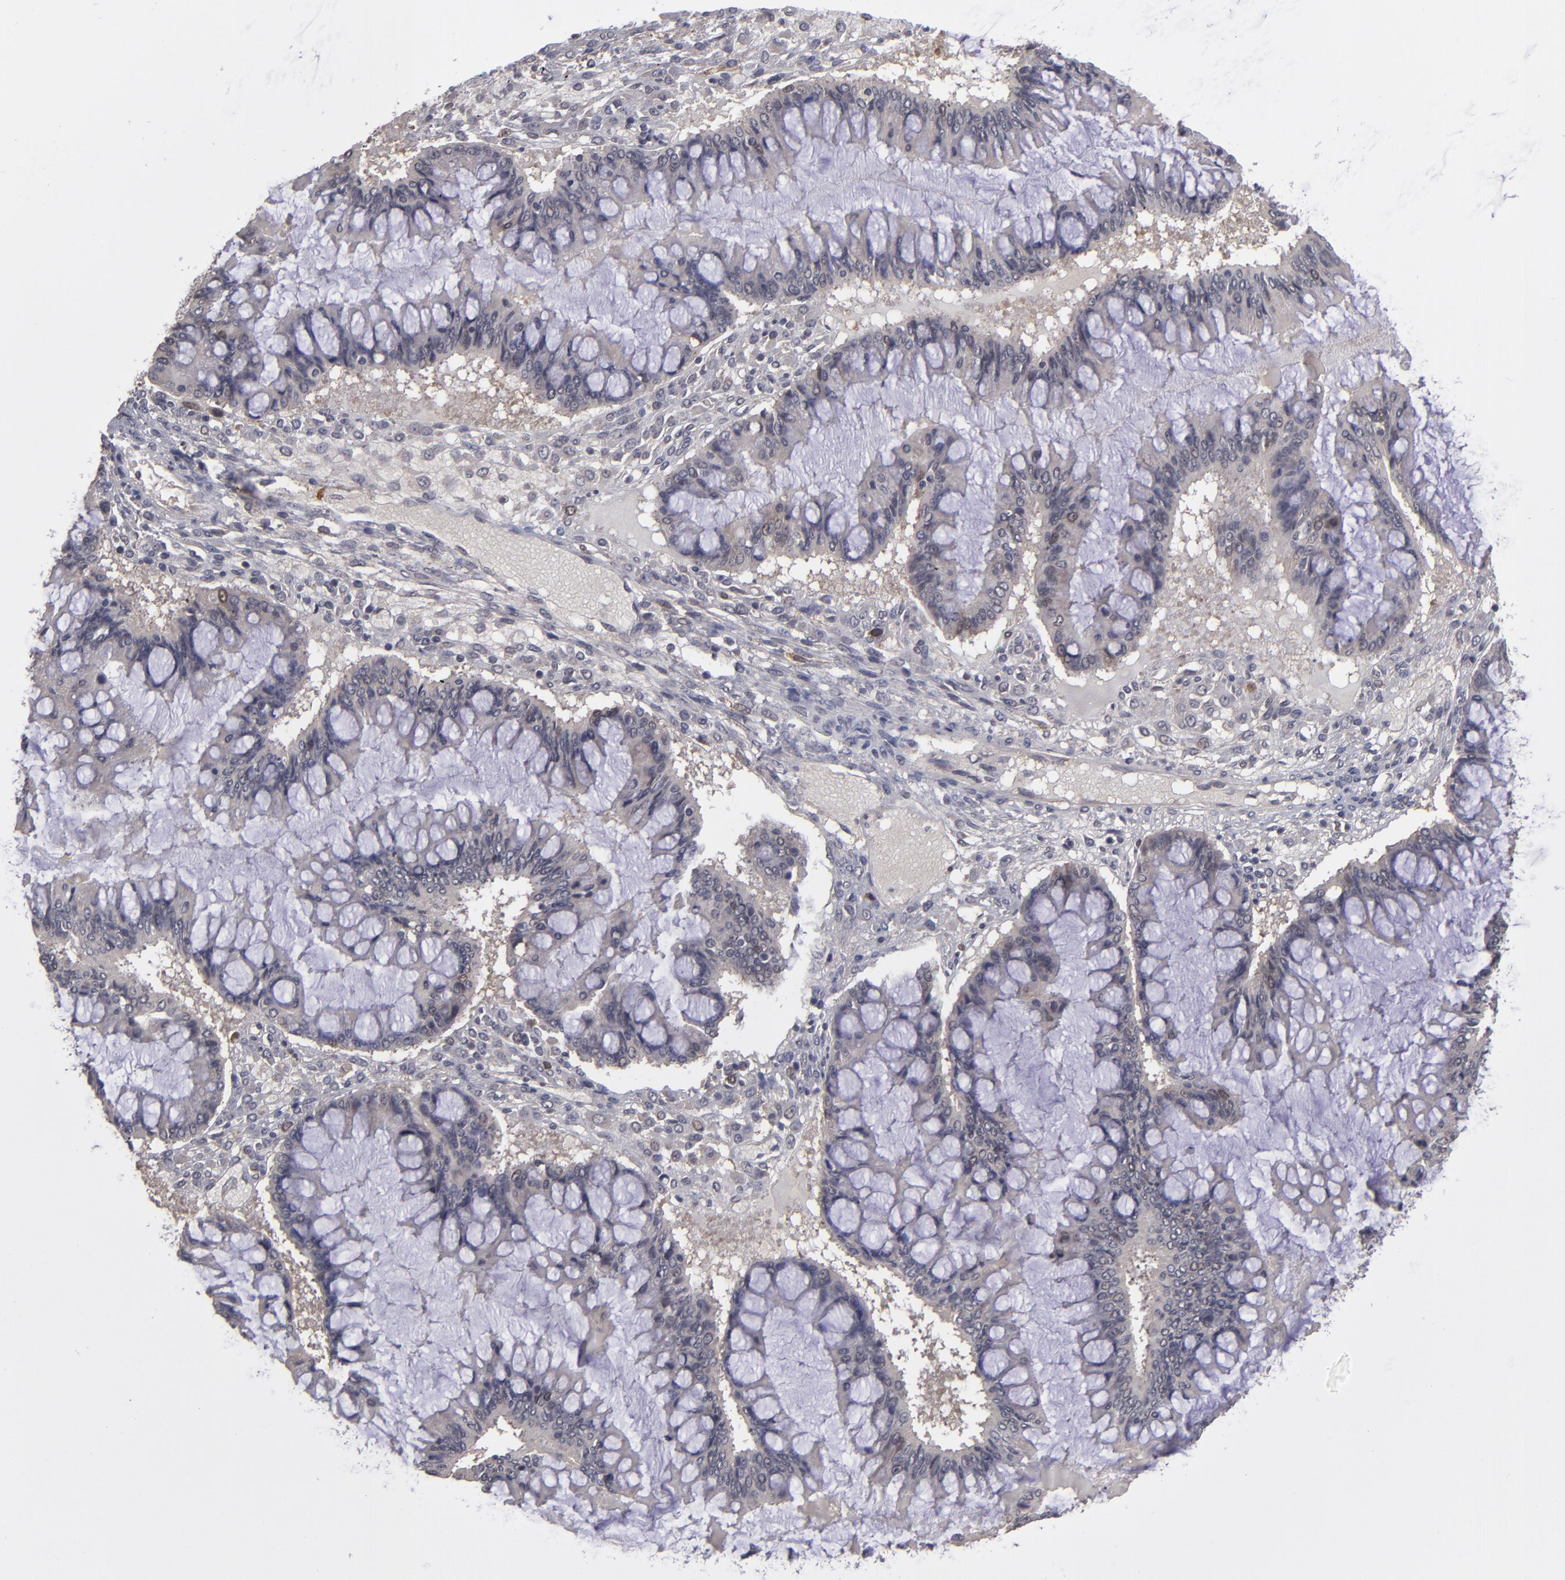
{"staining": {"intensity": "weak", "quantity": ">75%", "location": "cytoplasmic/membranous"}, "tissue": "ovarian cancer", "cell_type": "Tumor cells", "image_type": "cancer", "snomed": [{"axis": "morphology", "description": "Cystadenocarcinoma, mucinous, NOS"}, {"axis": "topography", "description": "Ovary"}], "caption": "A micrograph of ovarian cancer stained for a protein shows weak cytoplasmic/membranous brown staining in tumor cells.", "gene": "TYMS", "patient": {"sex": "female", "age": 73}}